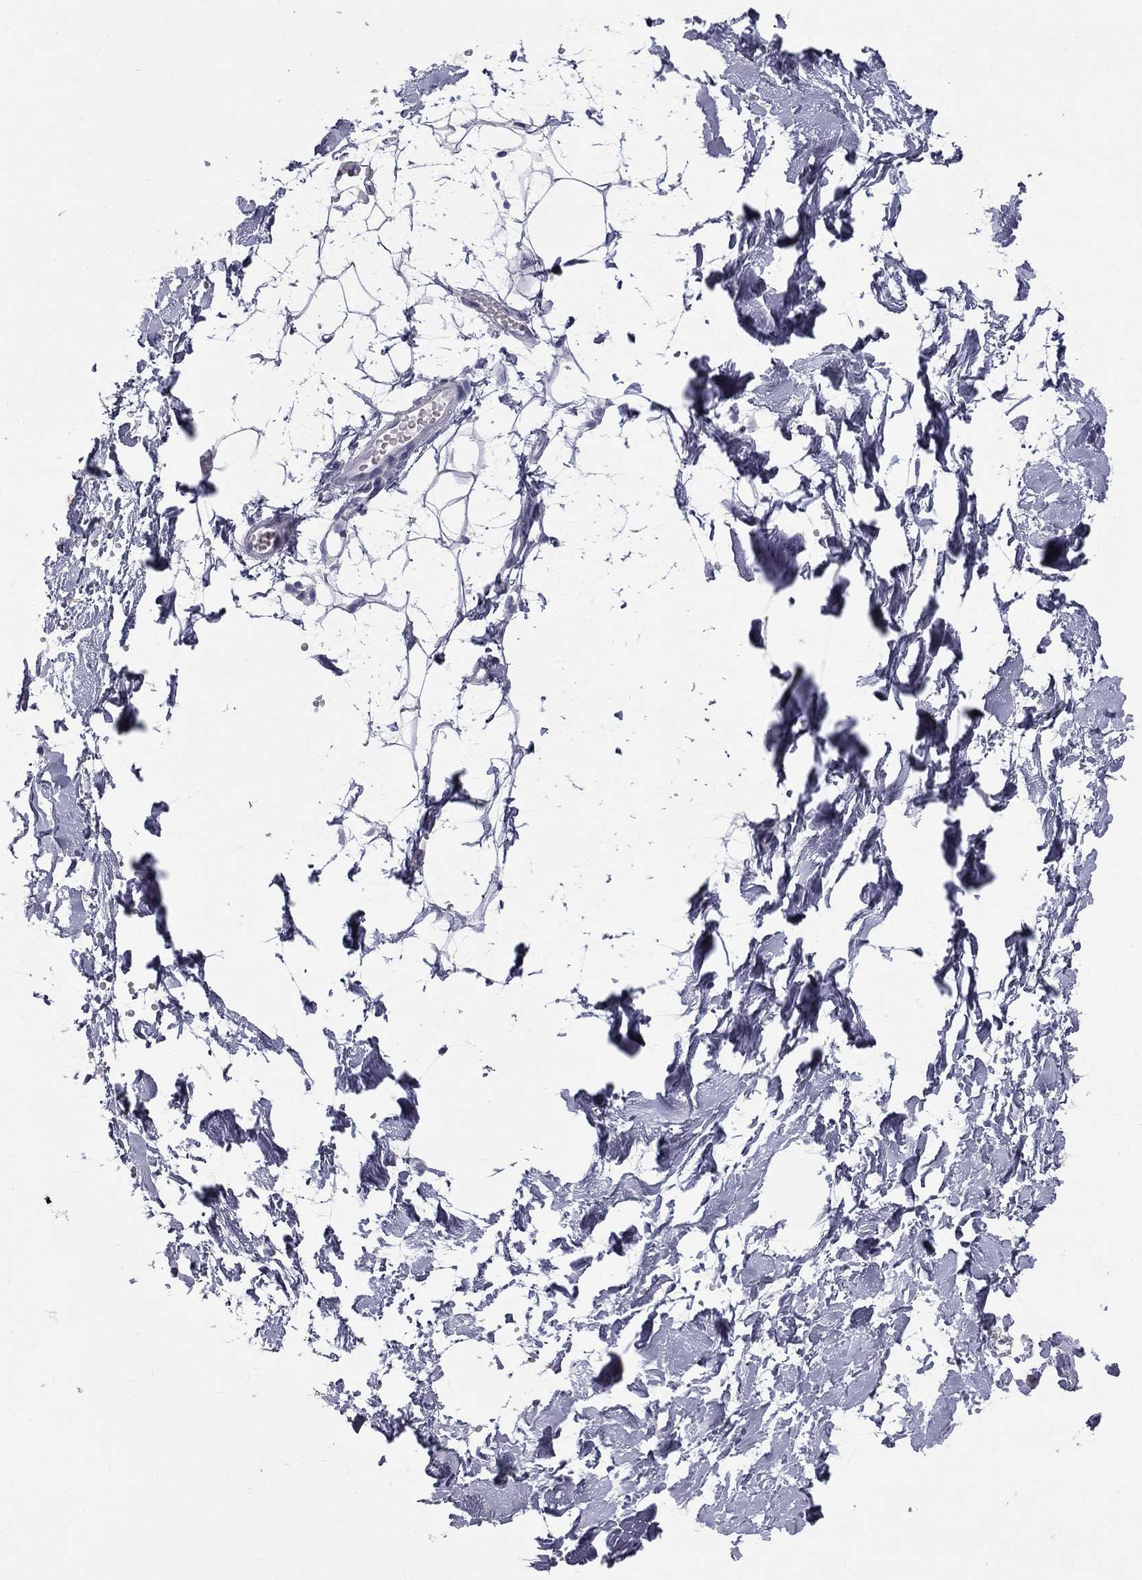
{"staining": {"intensity": "negative", "quantity": "none", "location": "none"}, "tissue": "adipose tissue", "cell_type": "Adipocytes", "image_type": "normal", "snomed": [{"axis": "morphology", "description": "Normal tissue, NOS"}, {"axis": "topography", "description": "Skin"}, {"axis": "topography", "description": "Peripheral nerve tissue"}], "caption": "DAB (3,3'-diaminobenzidine) immunohistochemical staining of unremarkable human adipose tissue reveals no significant staining in adipocytes. Nuclei are stained in blue.", "gene": "TFAP2B", "patient": {"sex": "female", "age": 56}}